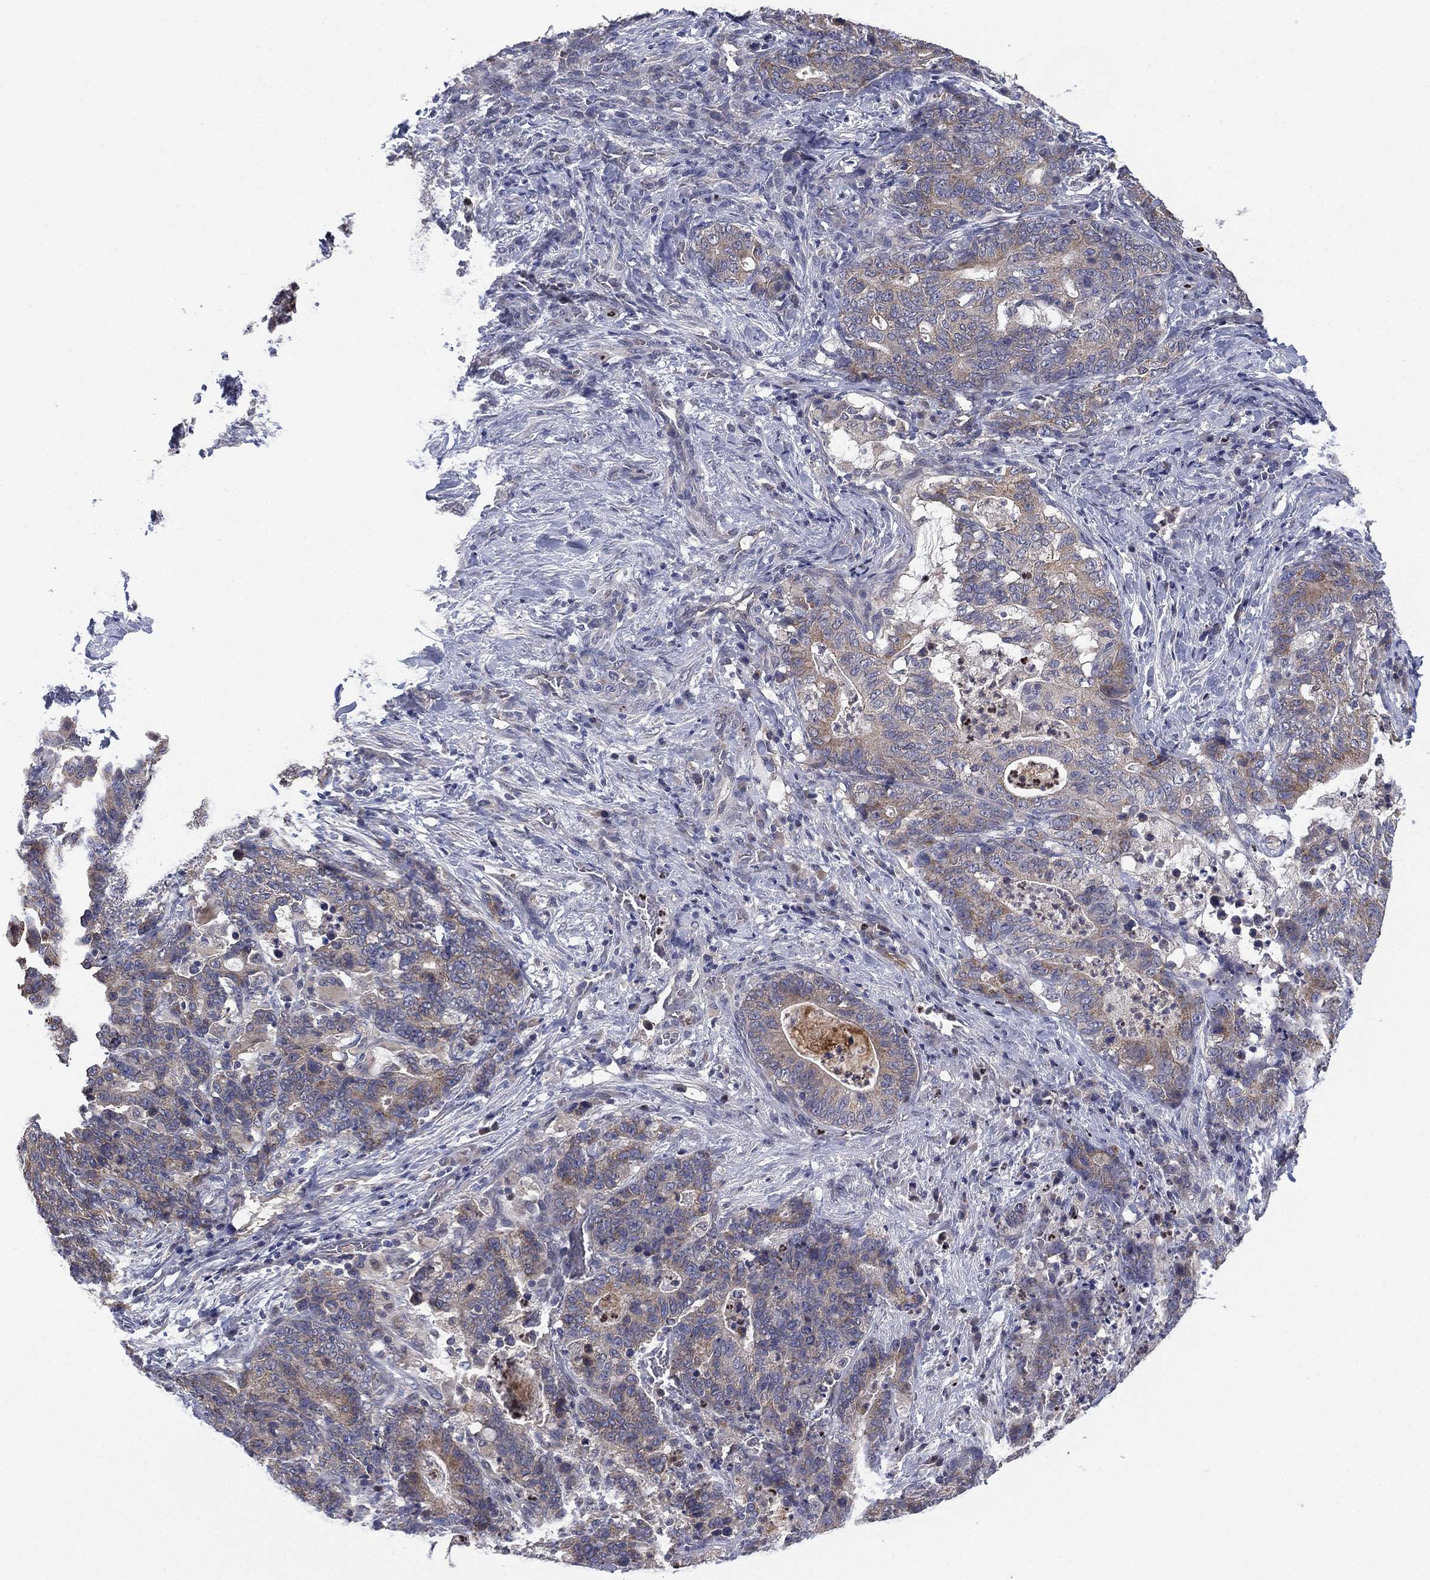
{"staining": {"intensity": "weak", "quantity": "25%-75%", "location": "cytoplasmic/membranous"}, "tissue": "stomach cancer", "cell_type": "Tumor cells", "image_type": "cancer", "snomed": [{"axis": "morphology", "description": "Normal tissue, NOS"}, {"axis": "morphology", "description": "Adenocarcinoma, NOS"}, {"axis": "topography", "description": "Stomach"}], "caption": "Adenocarcinoma (stomach) stained with a protein marker reveals weak staining in tumor cells.", "gene": "MPP7", "patient": {"sex": "female", "age": 64}}